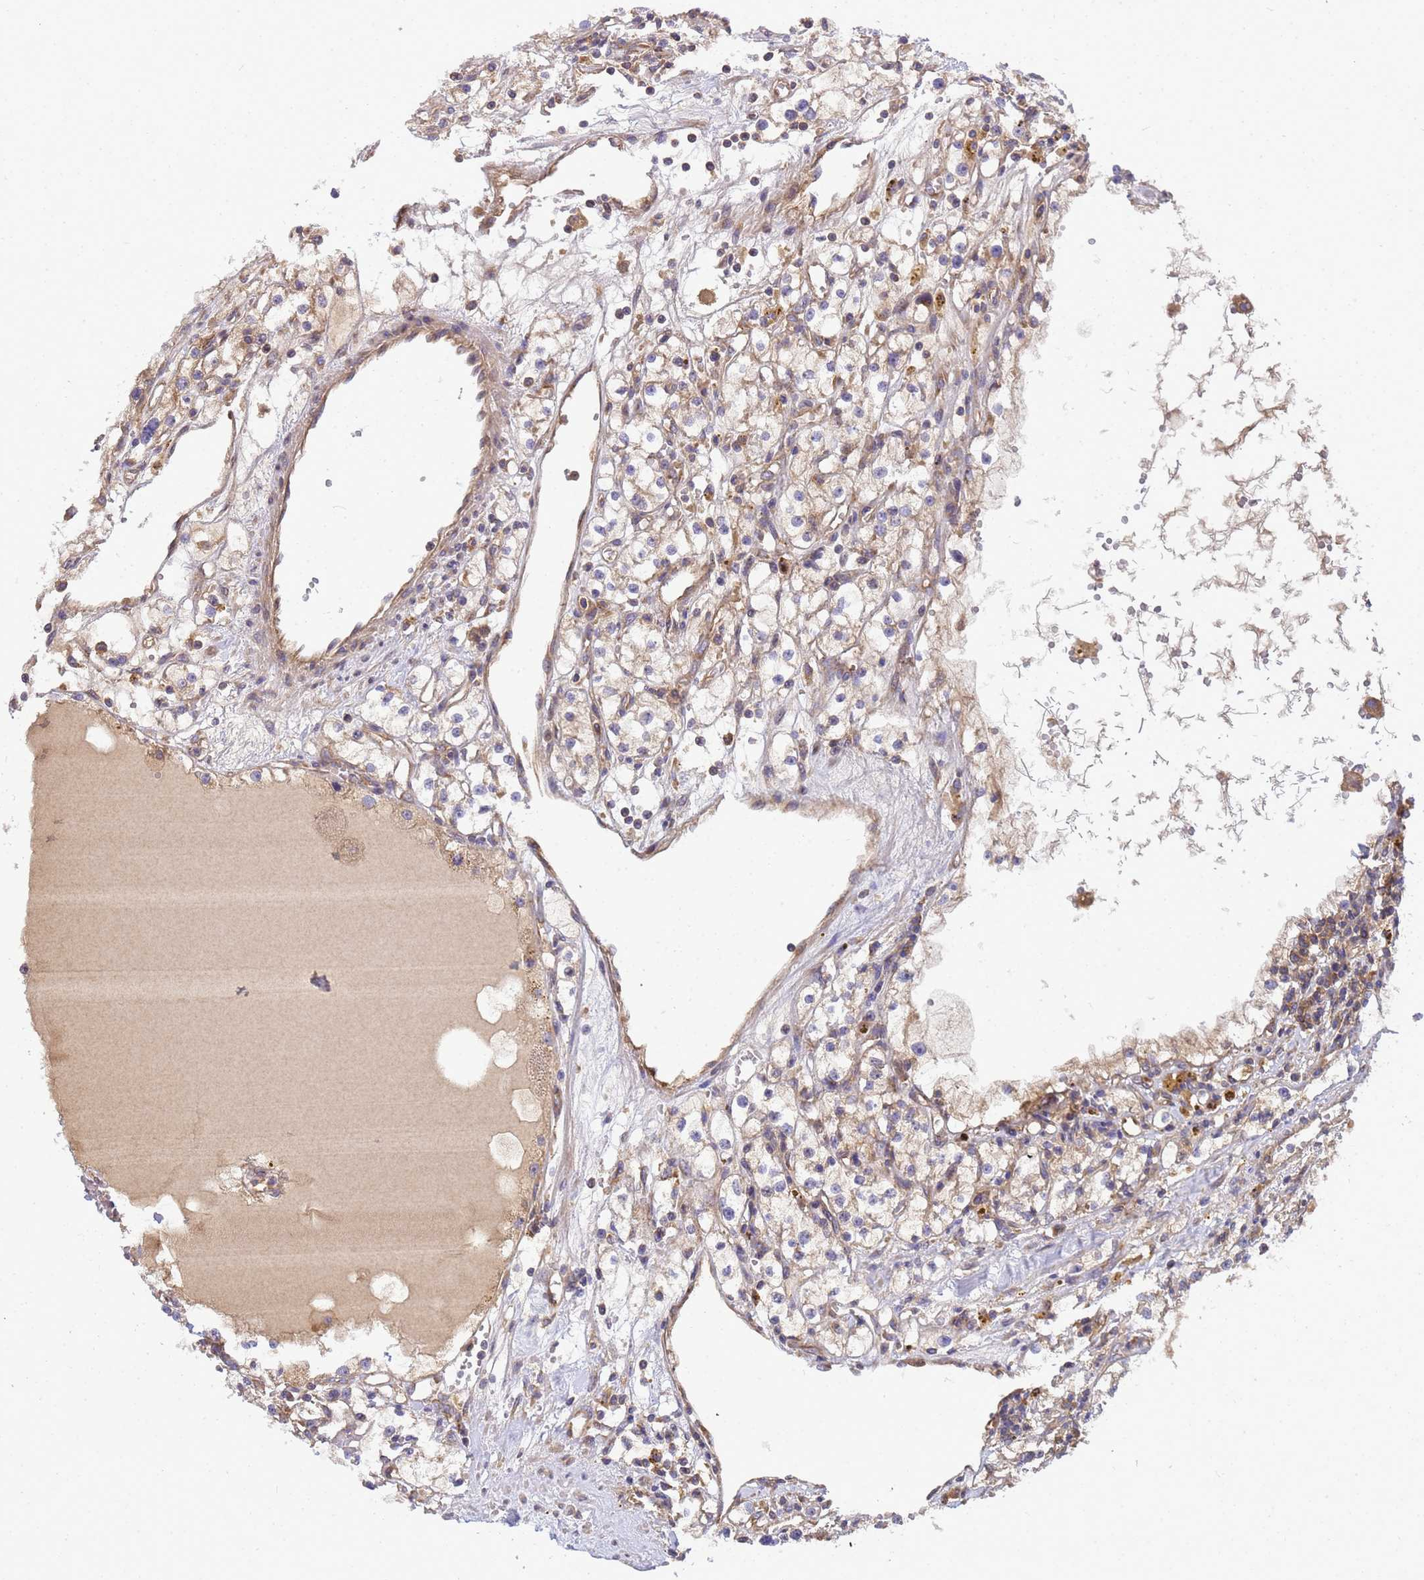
{"staining": {"intensity": "weak", "quantity": "25%-75%", "location": "cytoplasmic/membranous"}, "tissue": "renal cancer", "cell_type": "Tumor cells", "image_type": "cancer", "snomed": [{"axis": "morphology", "description": "Adenocarcinoma, NOS"}, {"axis": "topography", "description": "Kidney"}], "caption": "Renal cancer (adenocarcinoma) stained with a protein marker shows weak staining in tumor cells.", "gene": "BECN1", "patient": {"sex": "male", "age": 56}}